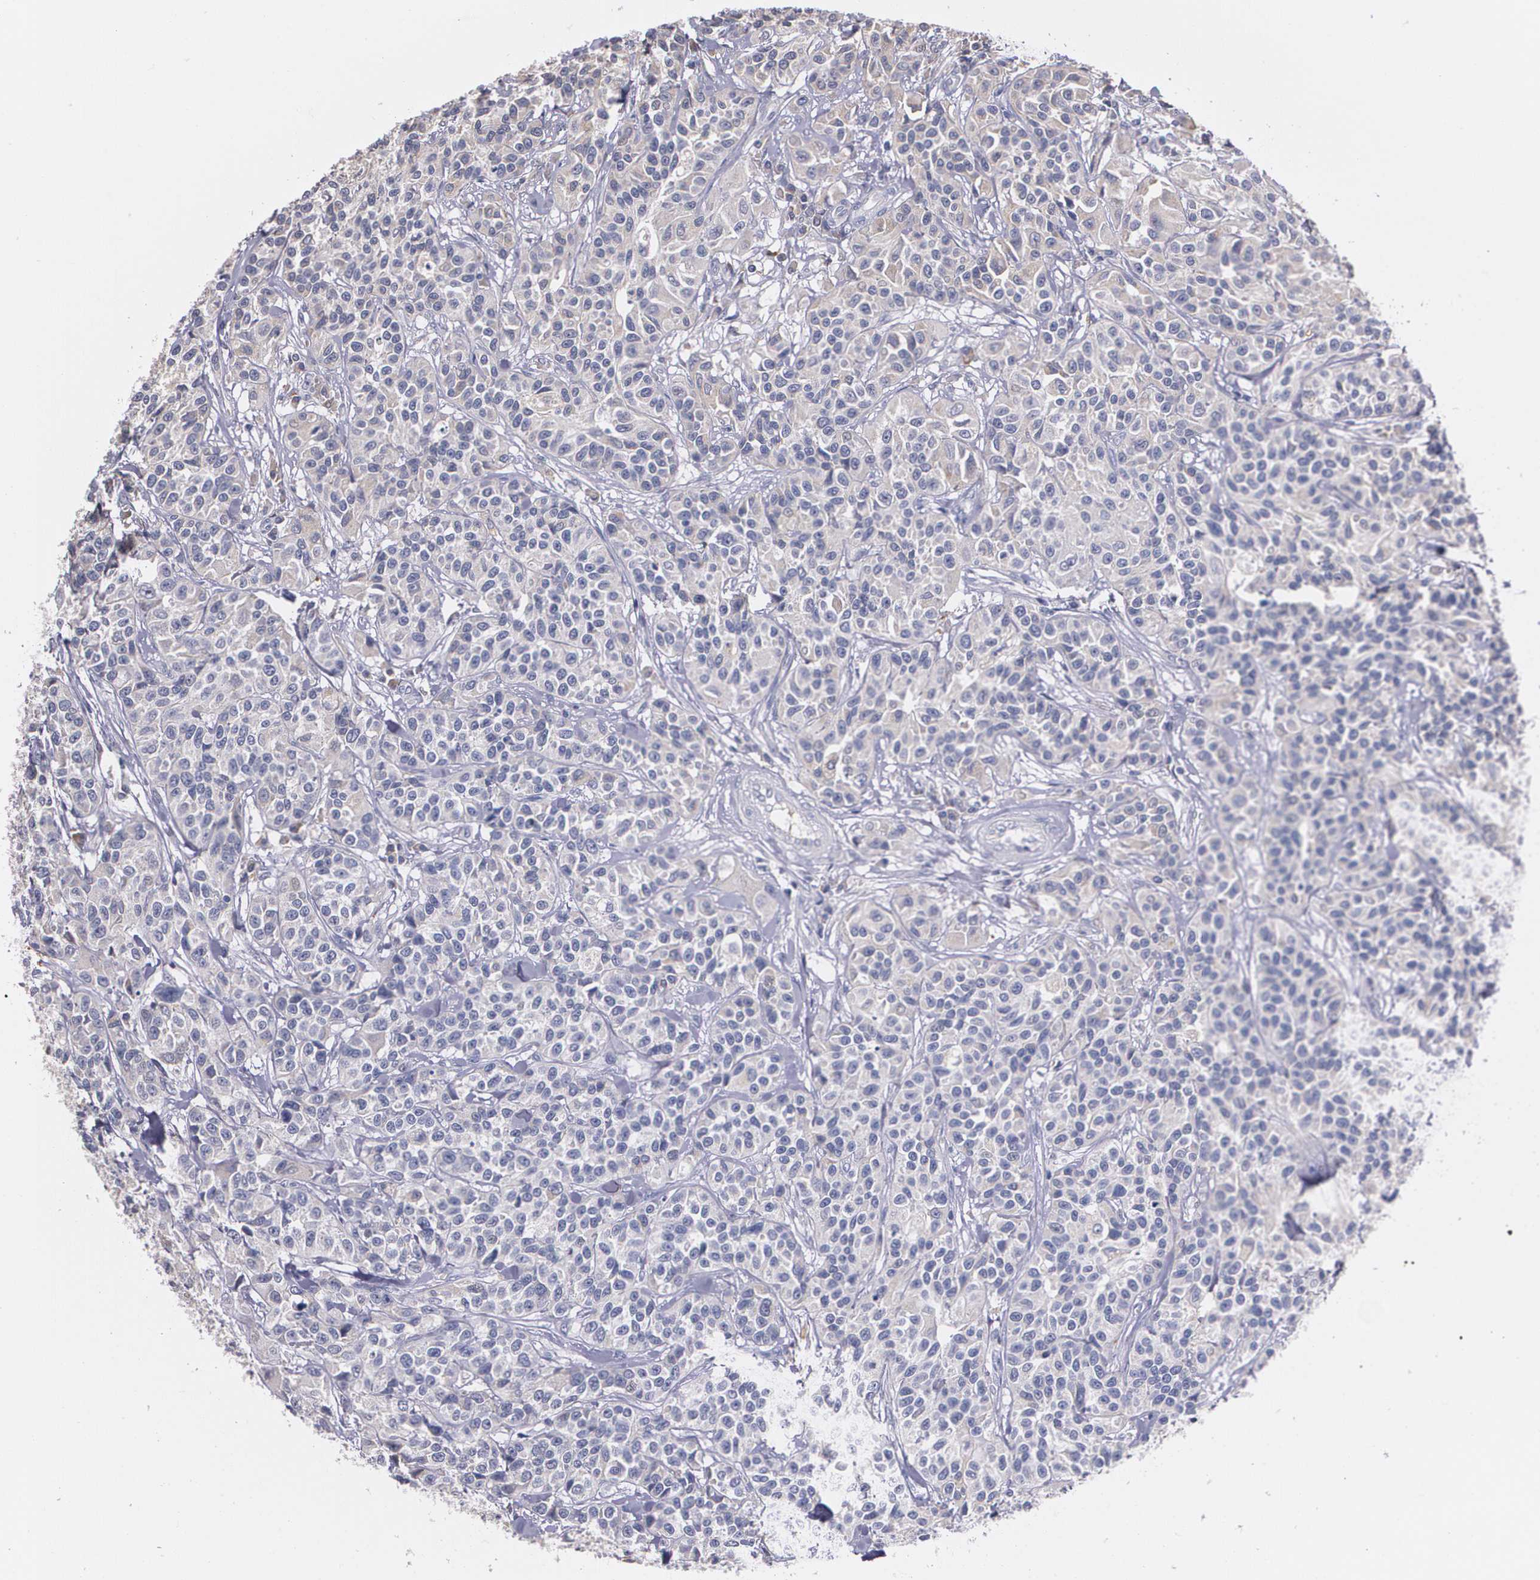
{"staining": {"intensity": "weak", "quantity": "<25%", "location": "cytoplasmic/membranous"}, "tissue": "urothelial cancer", "cell_type": "Tumor cells", "image_type": "cancer", "snomed": [{"axis": "morphology", "description": "Urothelial carcinoma, High grade"}, {"axis": "topography", "description": "Urinary bladder"}], "caption": "There is no significant staining in tumor cells of urothelial cancer. (DAB immunohistochemistry (IHC) visualized using brightfield microscopy, high magnification).", "gene": "AMBP", "patient": {"sex": "female", "age": 81}}